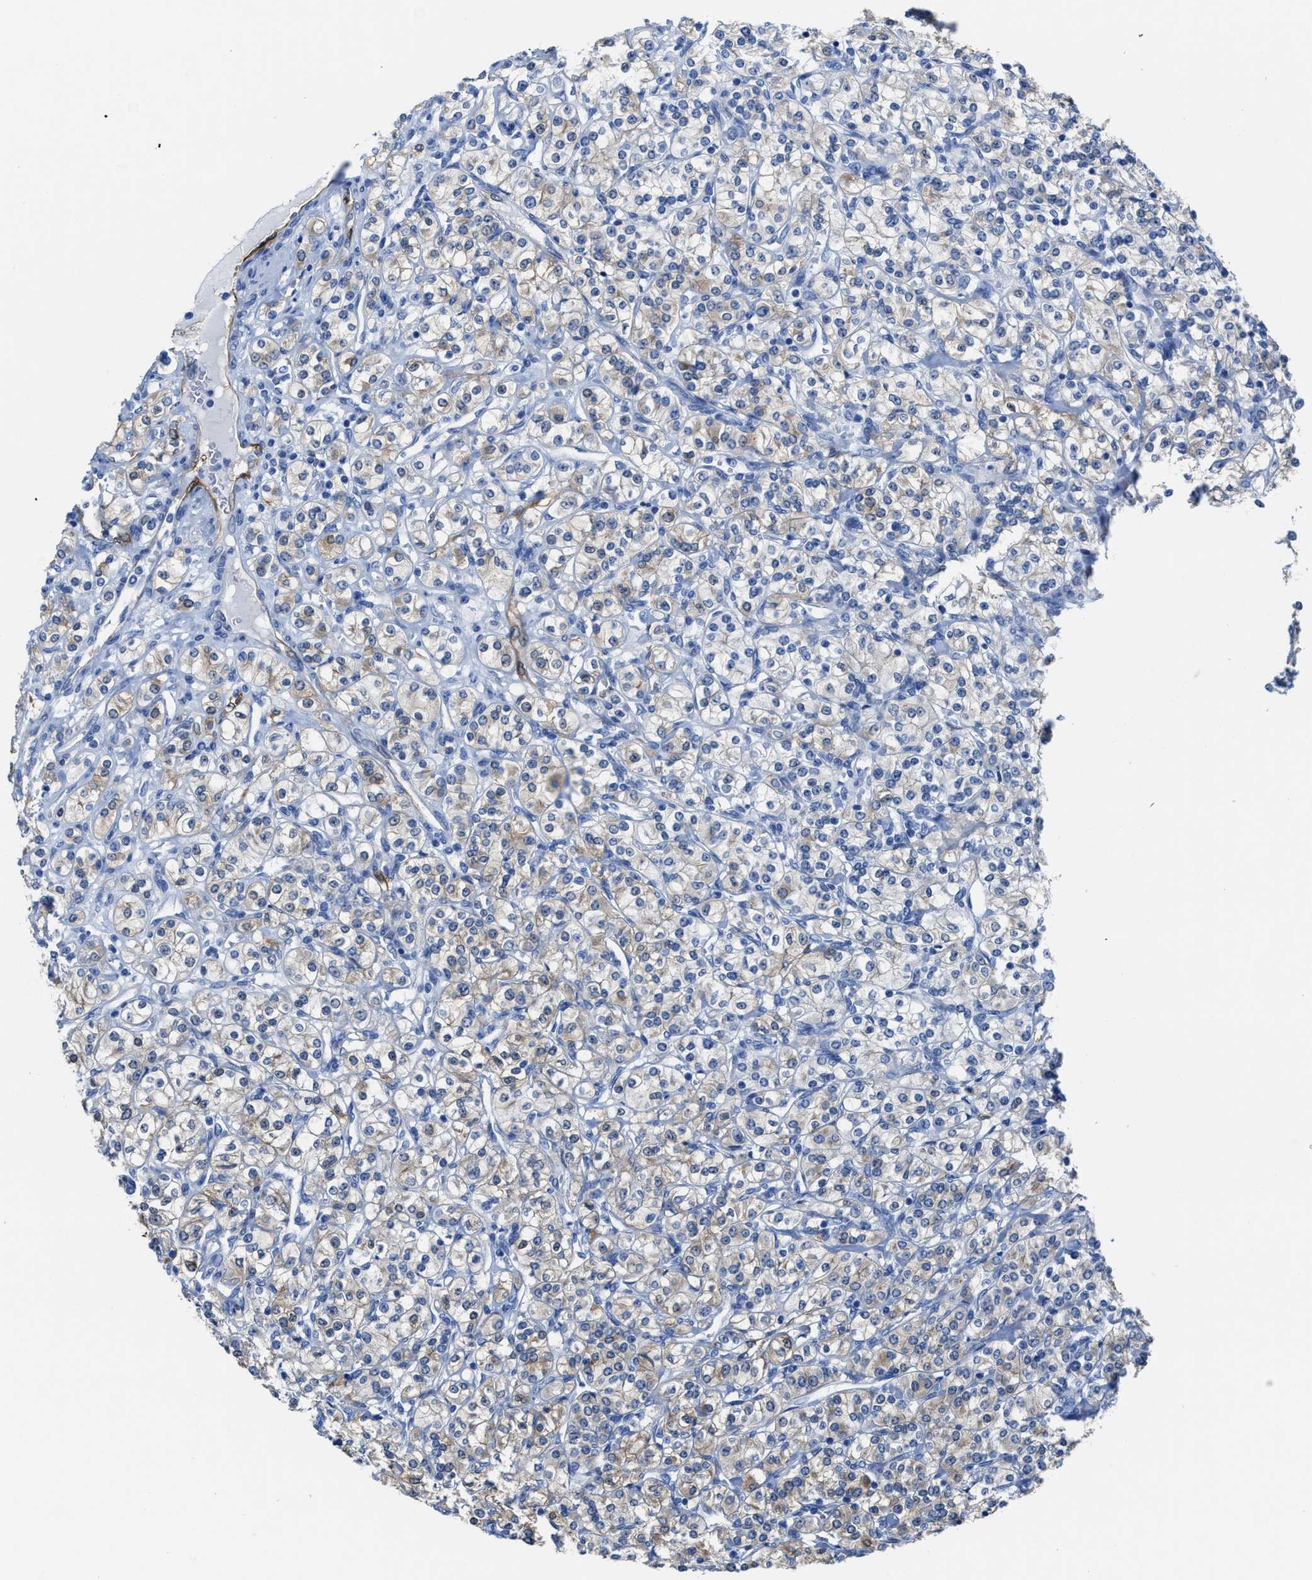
{"staining": {"intensity": "weak", "quantity": "<25%", "location": "cytoplasmic/membranous"}, "tissue": "renal cancer", "cell_type": "Tumor cells", "image_type": "cancer", "snomed": [{"axis": "morphology", "description": "Adenocarcinoma, NOS"}, {"axis": "topography", "description": "Kidney"}], "caption": "Immunohistochemistry micrograph of neoplastic tissue: renal cancer (adenocarcinoma) stained with DAB (3,3'-diaminobenzidine) shows no significant protein positivity in tumor cells.", "gene": "ASS1", "patient": {"sex": "male", "age": 77}}